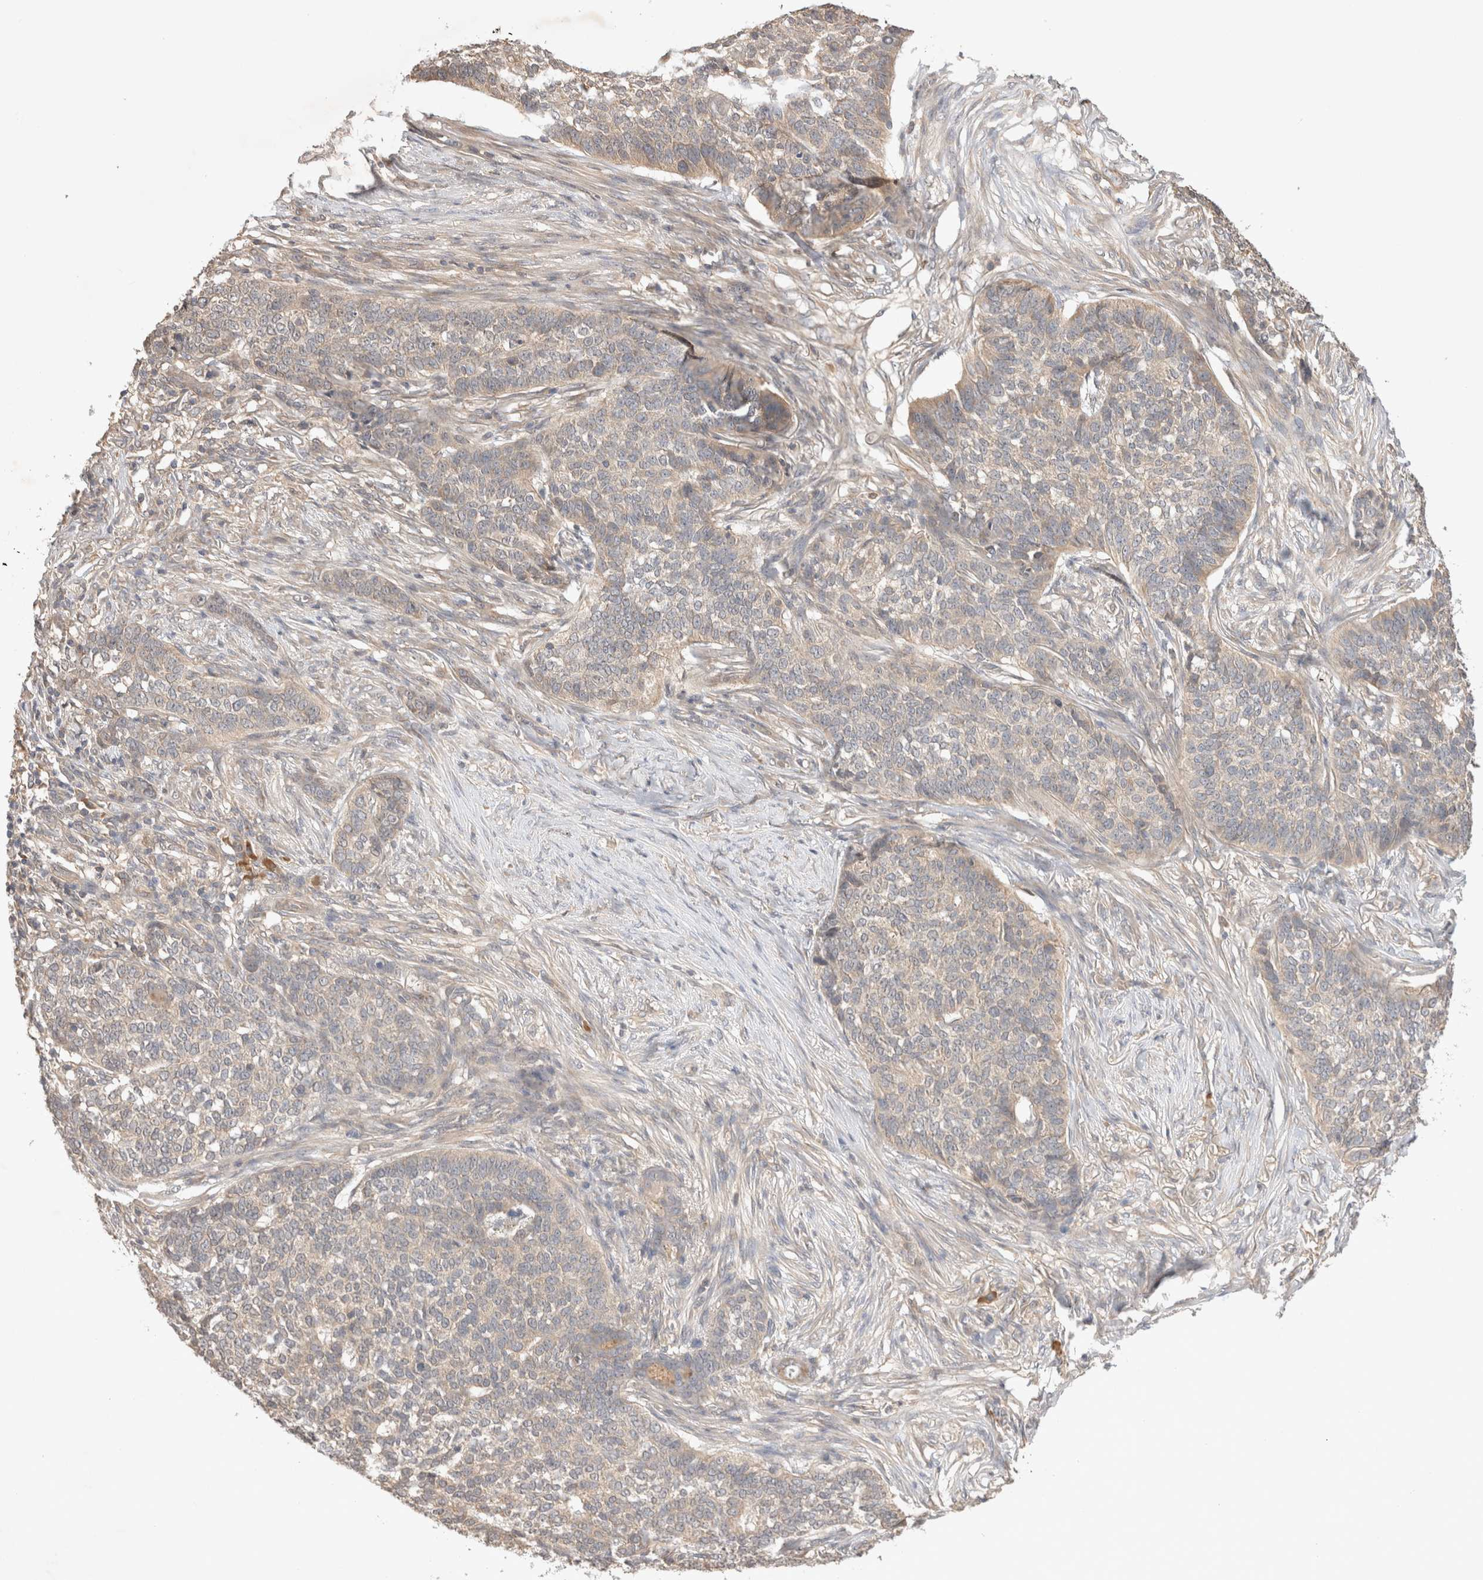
{"staining": {"intensity": "weak", "quantity": "25%-75%", "location": "cytoplasmic/membranous"}, "tissue": "skin cancer", "cell_type": "Tumor cells", "image_type": "cancer", "snomed": [{"axis": "morphology", "description": "Basal cell carcinoma"}, {"axis": "topography", "description": "Skin"}], "caption": "A brown stain shows weak cytoplasmic/membranous expression of a protein in skin cancer (basal cell carcinoma) tumor cells. (DAB IHC, brown staining for protein, blue staining for nuclei).", "gene": "YES1", "patient": {"sex": "male", "age": 85}}